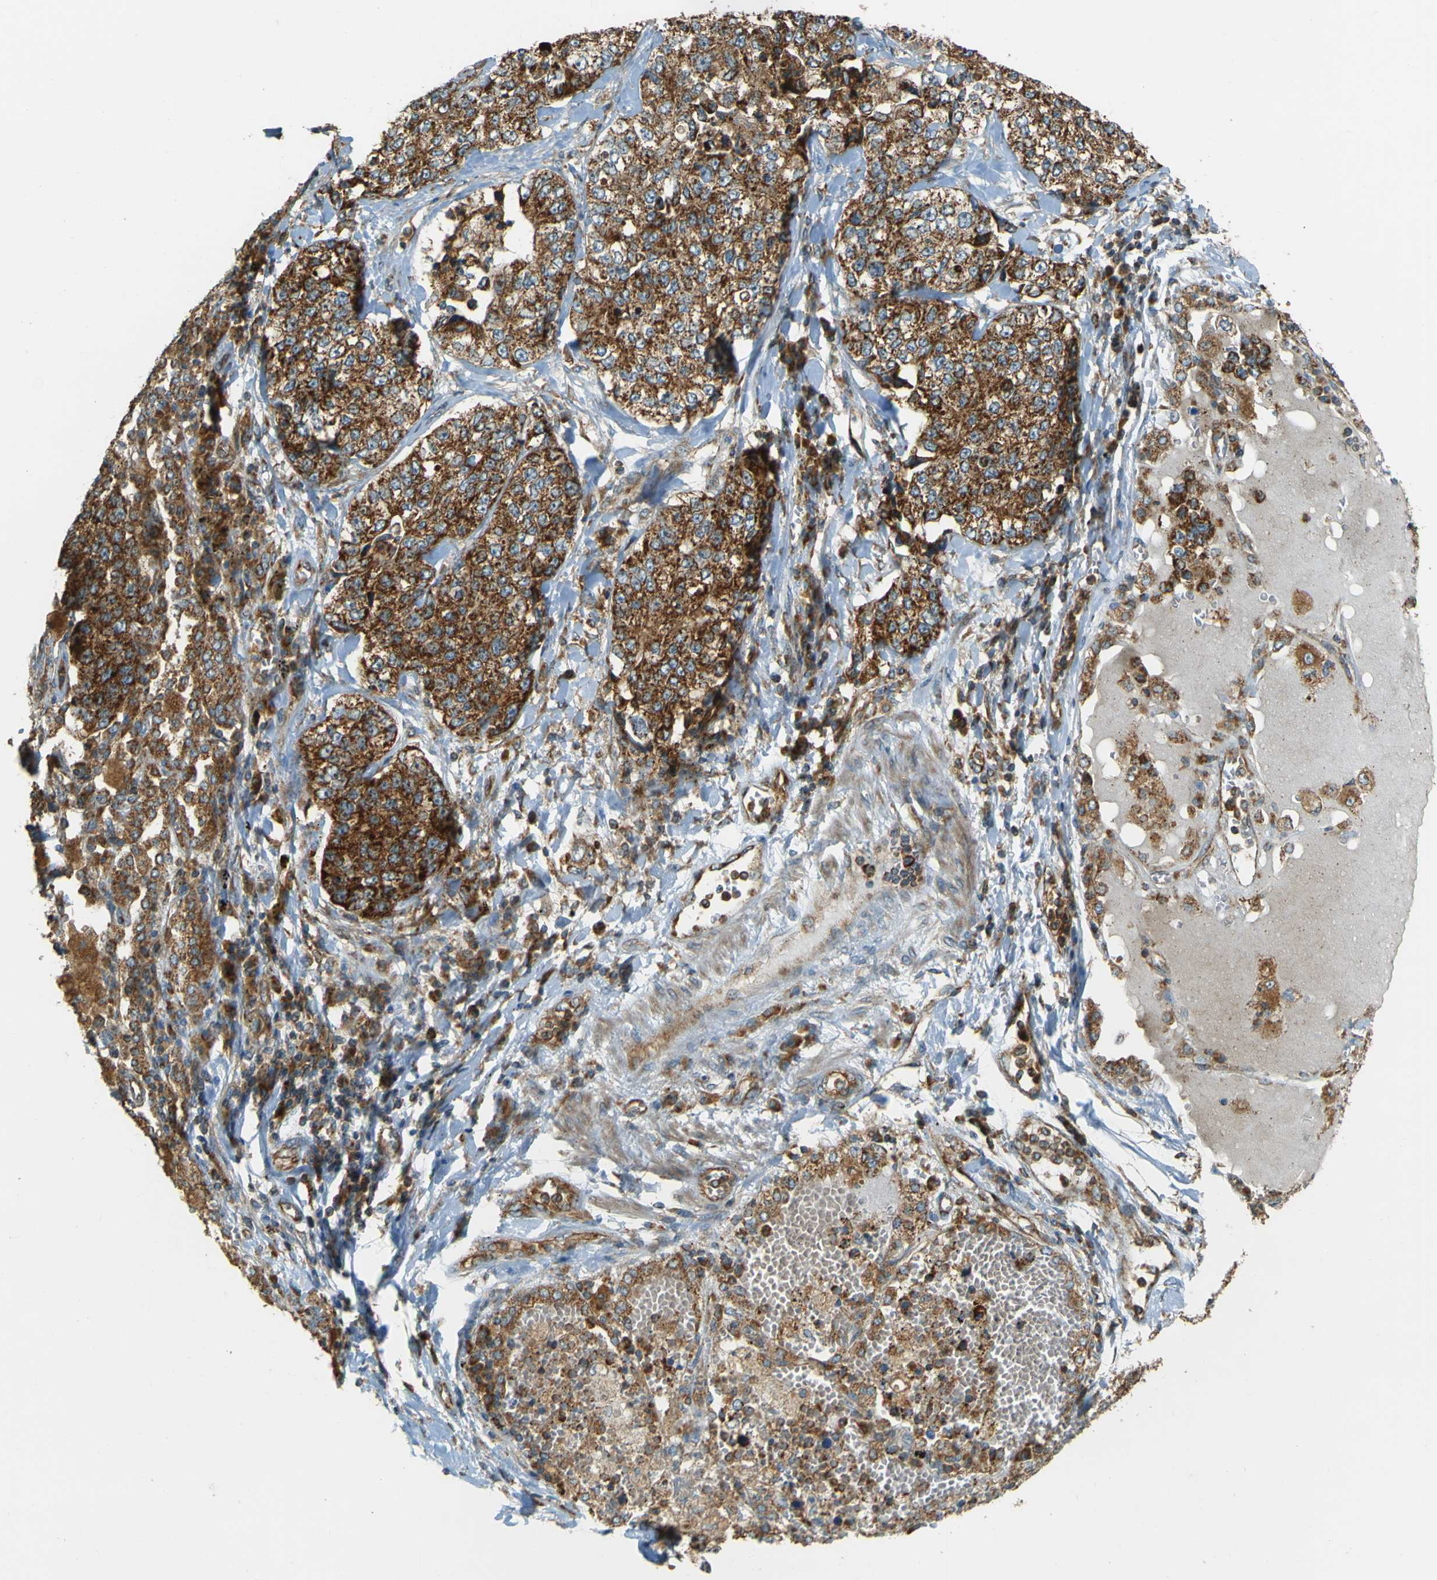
{"staining": {"intensity": "strong", "quantity": ">75%", "location": "cytoplasmic/membranous"}, "tissue": "lung cancer", "cell_type": "Tumor cells", "image_type": "cancer", "snomed": [{"axis": "morphology", "description": "Adenocarcinoma, NOS"}, {"axis": "topography", "description": "Lung"}], "caption": "Immunohistochemistry (IHC) of lung adenocarcinoma demonstrates high levels of strong cytoplasmic/membranous positivity in about >75% of tumor cells.", "gene": "DNAJC5", "patient": {"sex": "male", "age": 49}}